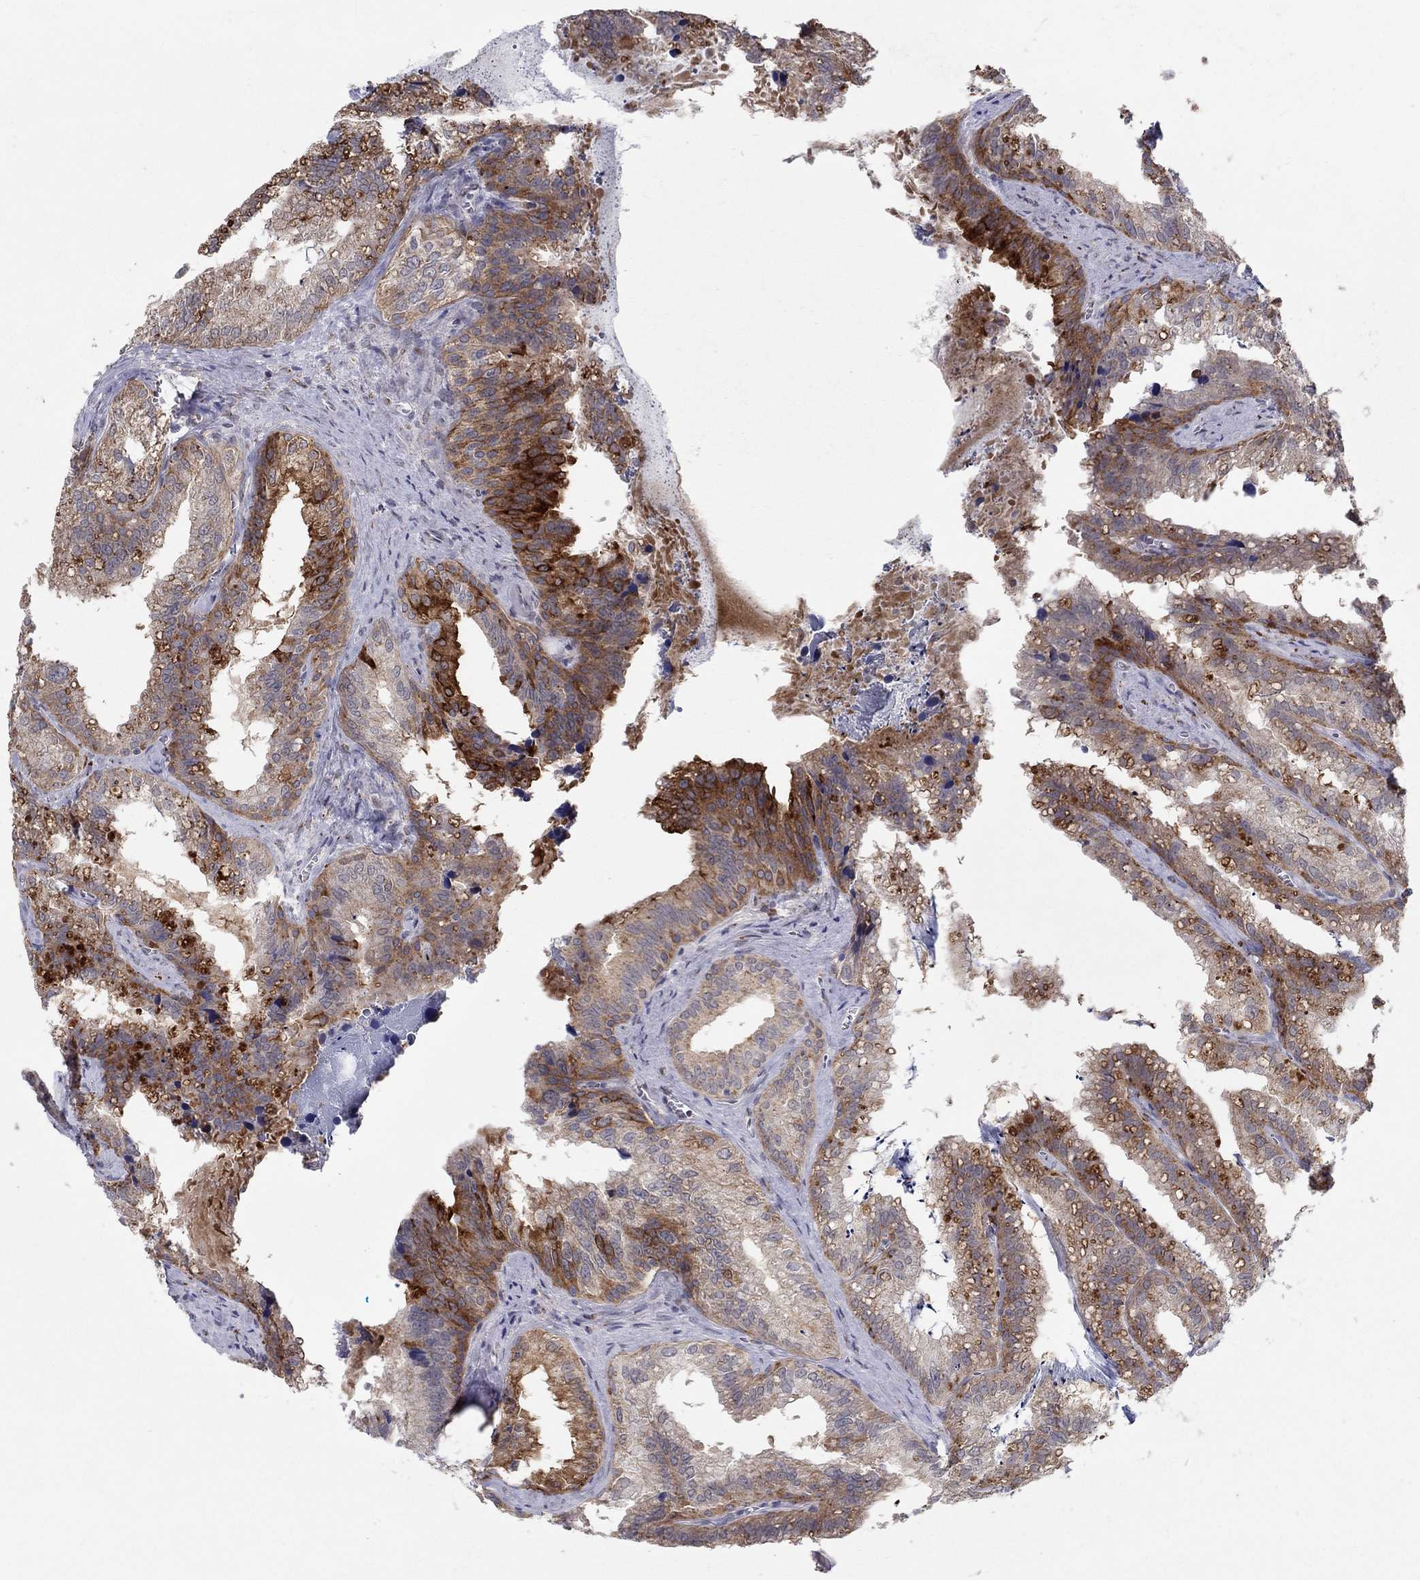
{"staining": {"intensity": "strong", "quantity": "25%-75%", "location": "cytoplasmic/membranous"}, "tissue": "seminal vesicle", "cell_type": "Glandular cells", "image_type": "normal", "snomed": [{"axis": "morphology", "description": "Normal tissue, NOS"}, {"axis": "topography", "description": "Seminal veicle"}], "caption": "IHC staining of unremarkable seminal vesicle, which displays high levels of strong cytoplasmic/membranous positivity in about 25%-75% of glandular cells indicating strong cytoplasmic/membranous protein positivity. The staining was performed using DAB (3,3'-diaminobenzidine) (brown) for protein detection and nuclei were counterstained in hematoxylin (blue).", "gene": "CRACDL", "patient": {"sex": "male", "age": 57}}